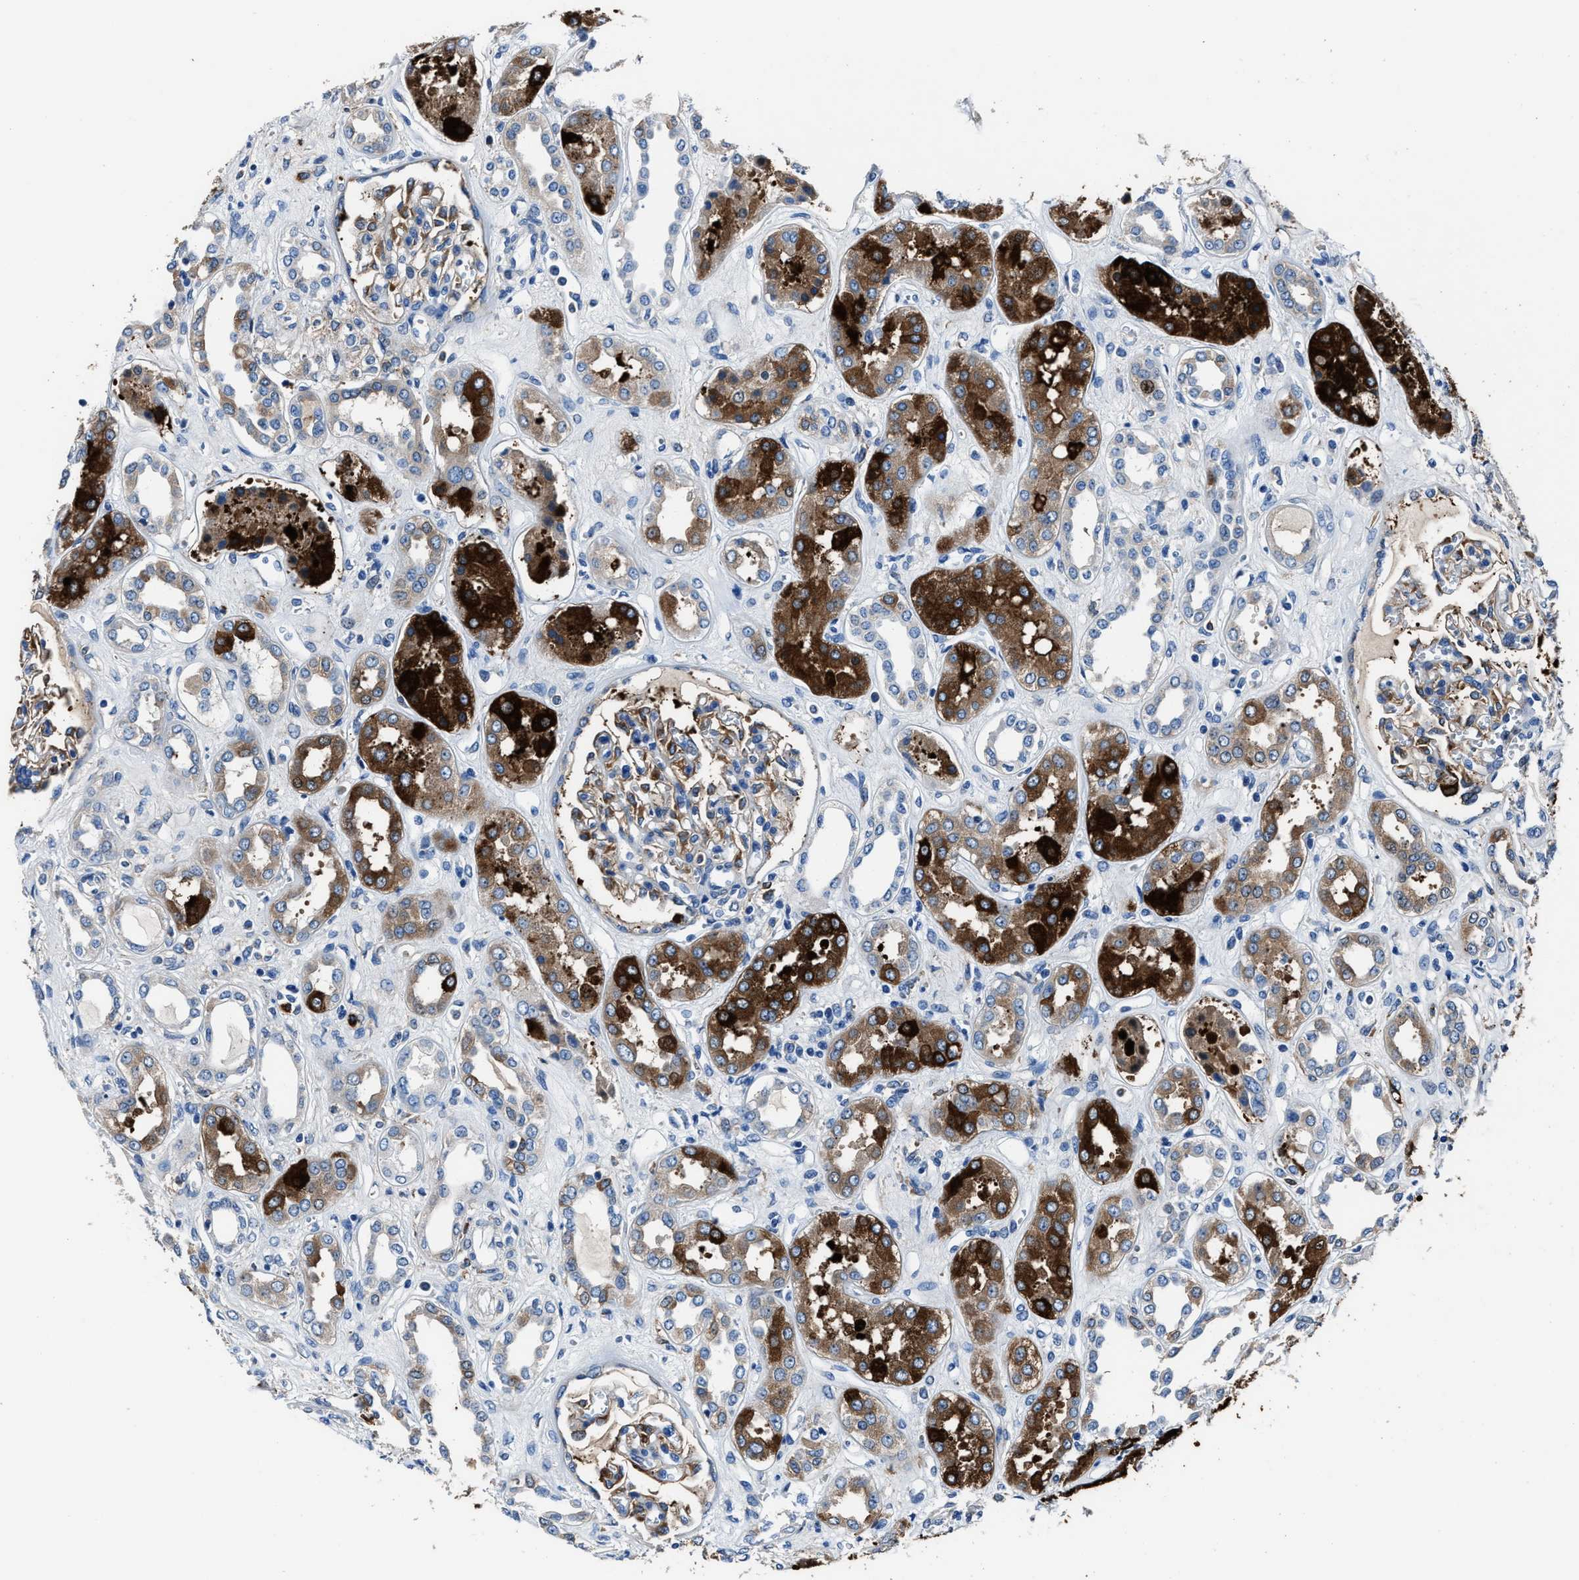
{"staining": {"intensity": "moderate", "quantity": "<25%", "location": "cytoplasmic/membranous"}, "tissue": "kidney", "cell_type": "Cells in glomeruli", "image_type": "normal", "snomed": [{"axis": "morphology", "description": "Normal tissue, NOS"}, {"axis": "topography", "description": "Kidney"}], "caption": "Cells in glomeruli exhibit moderate cytoplasmic/membranous expression in about <25% of cells in unremarkable kidney. (brown staining indicates protein expression, while blue staining denotes nuclei).", "gene": "FTL", "patient": {"sex": "male", "age": 59}}